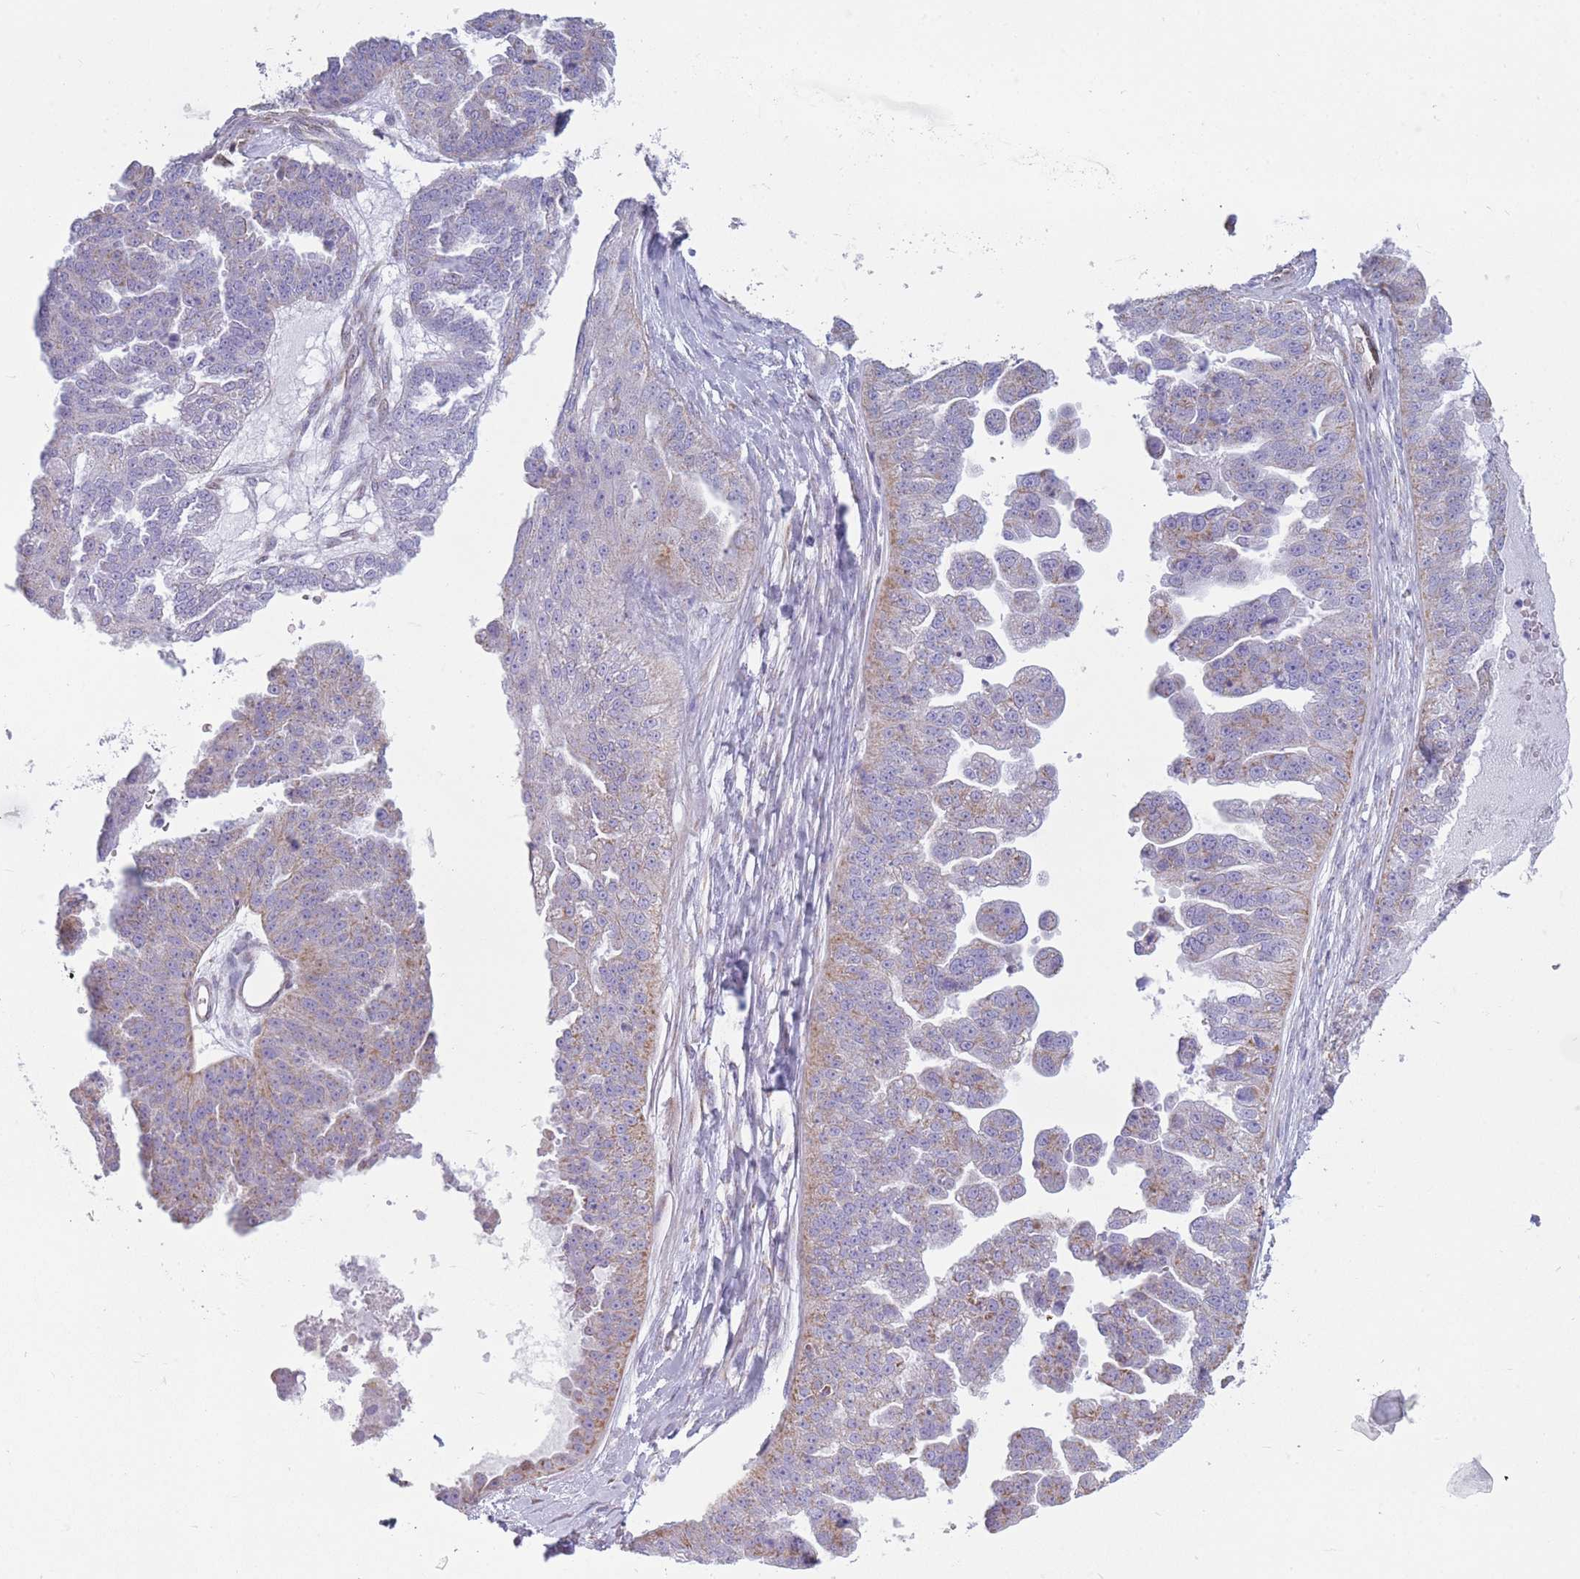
{"staining": {"intensity": "moderate", "quantity": "<25%", "location": "cytoplasmic/membranous"}, "tissue": "ovarian cancer", "cell_type": "Tumor cells", "image_type": "cancer", "snomed": [{"axis": "morphology", "description": "Cystadenocarcinoma, serous, NOS"}, {"axis": "topography", "description": "Ovary"}], "caption": "Ovarian serous cystadenocarcinoma tissue shows moderate cytoplasmic/membranous positivity in approximately <25% of tumor cells, visualized by immunohistochemistry.", "gene": "PDHA1", "patient": {"sex": "female", "age": 58}}